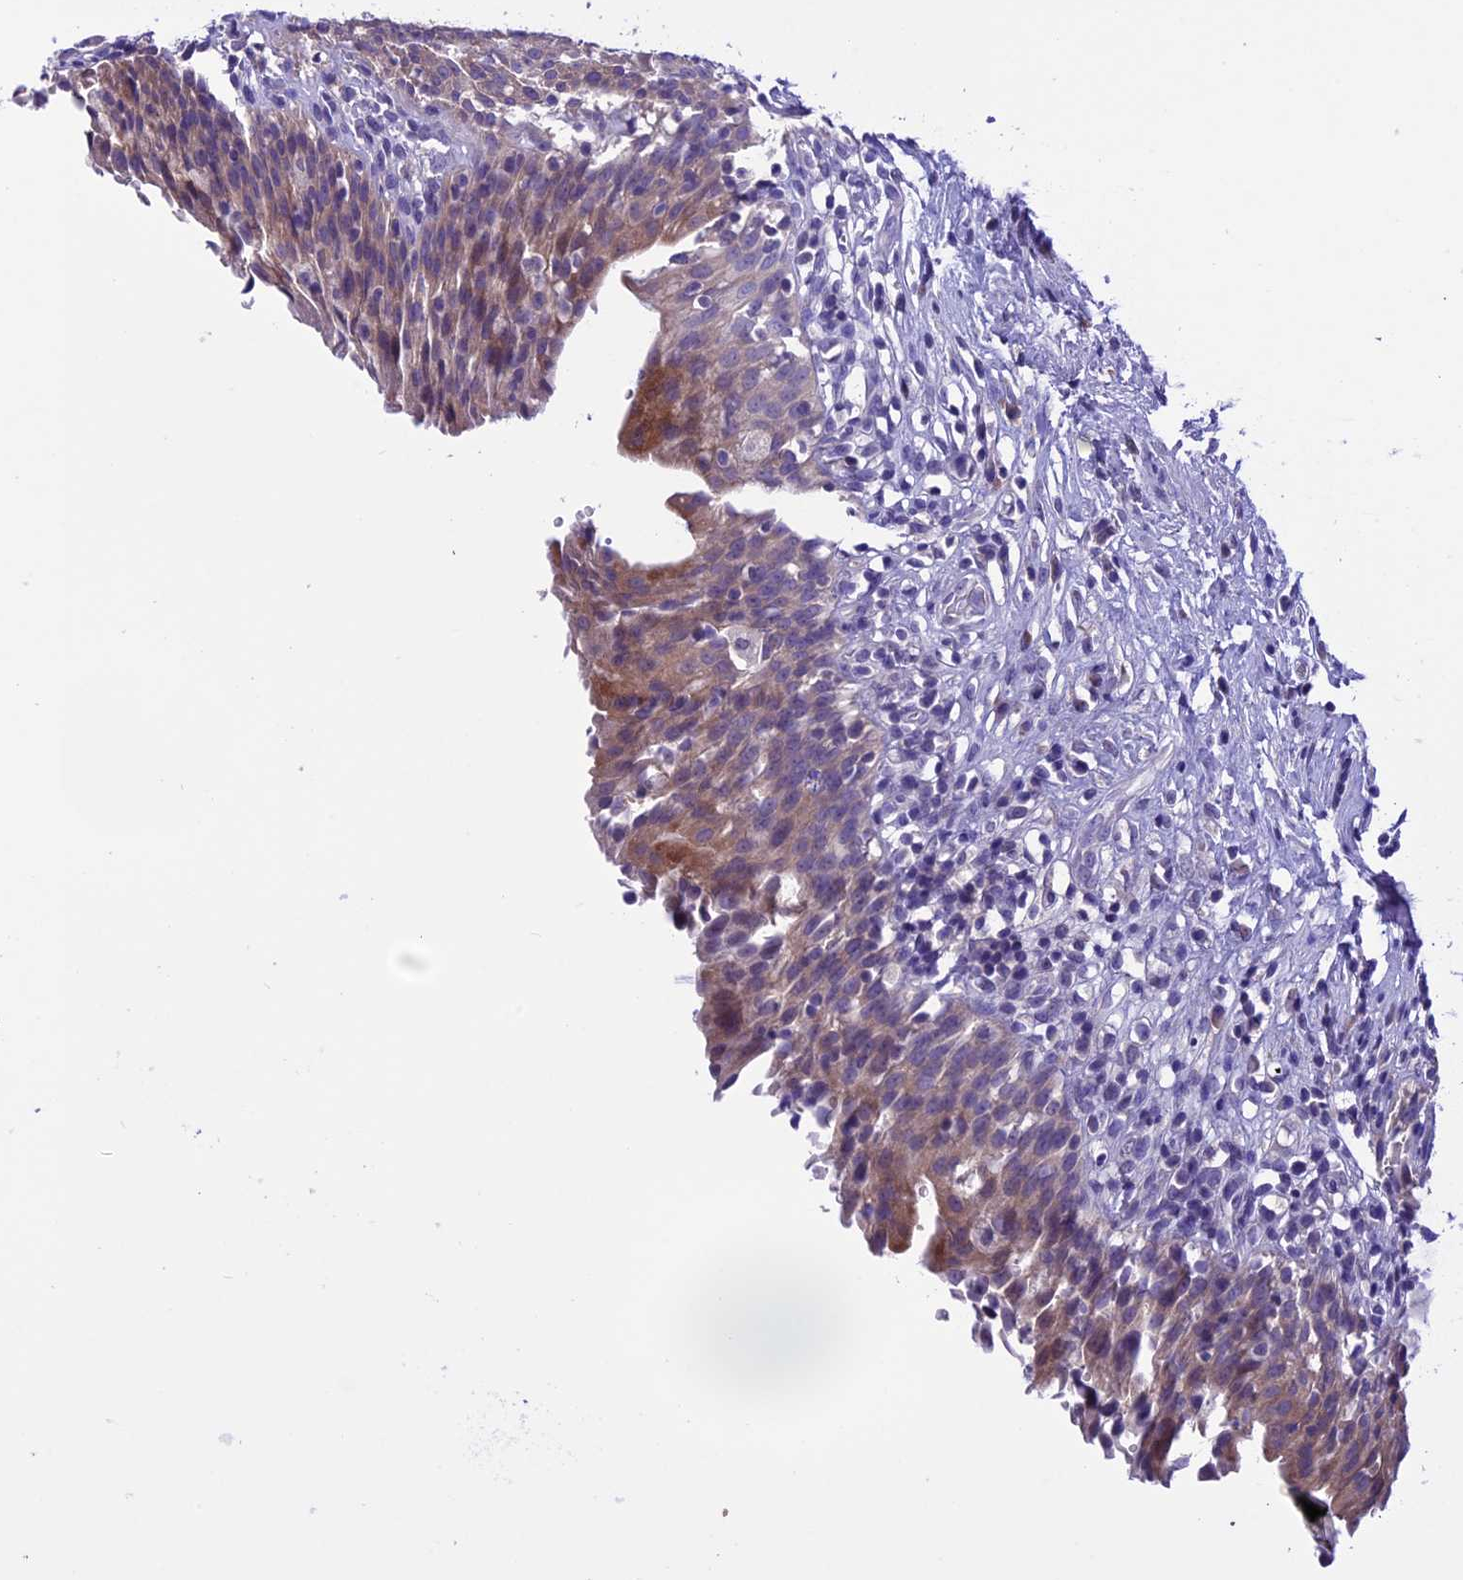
{"staining": {"intensity": "moderate", "quantity": "<25%", "location": "cytoplasmic/membranous"}, "tissue": "urinary bladder", "cell_type": "Urothelial cells", "image_type": "normal", "snomed": [{"axis": "morphology", "description": "Normal tissue, NOS"}, {"axis": "morphology", "description": "Inflammation, NOS"}, {"axis": "topography", "description": "Urinary bladder"}], "caption": "Immunohistochemical staining of benign urinary bladder exhibits <25% levels of moderate cytoplasmic/membranous protein positivity in about <25% of urothelial cells. Using DAB (brown) and hematoxylin (blue) stains, captured at high magnification using brightfield microscopy.", "gene": "XKR7", "patient": {"sex": "male", "age": 63}}